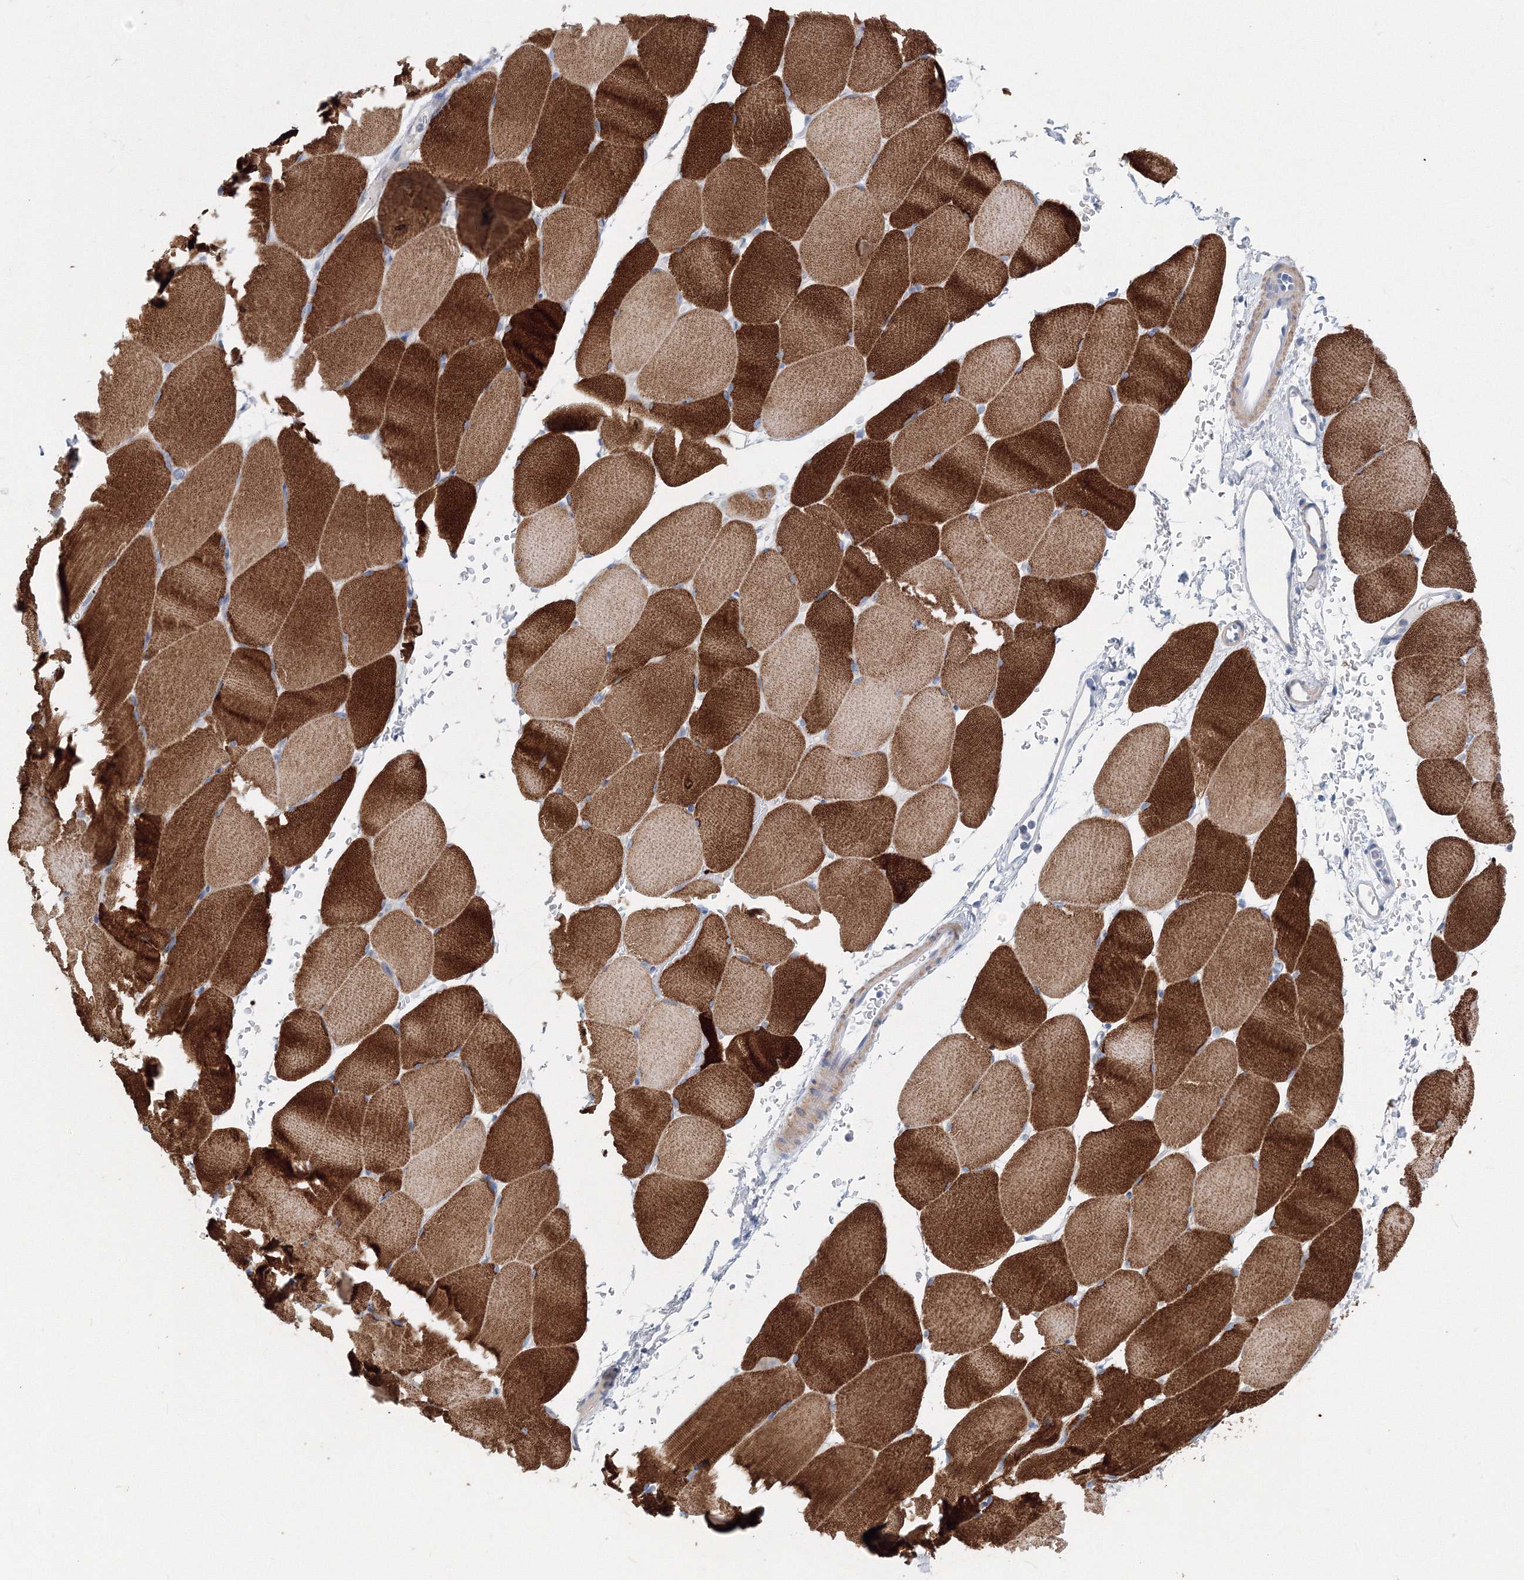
{"staining": {"intensity": "strong", "quantity": ">75%", "location": "cytoplasmic/membranous"}, "tissue": "skeletal muscle", "cell_type": "Myocytes", "image_type": "normal", "snomed": [{"axis": "morphology", "description": "Normal tissue, NOS"}, {"axis": "topography", "description": "Skeletal muscle"}, {"axis": "topography", "description": "Parathyroid gland"}], "caption": "High-power microscopy captured an IHC photomicrograph of normal skeletal muscle, revealing strong cytoplasmic/membranous positivity in about >75% of myocytes.", "gene": "OSBPL6", "patient": {"sex": "female", "age": 37}}